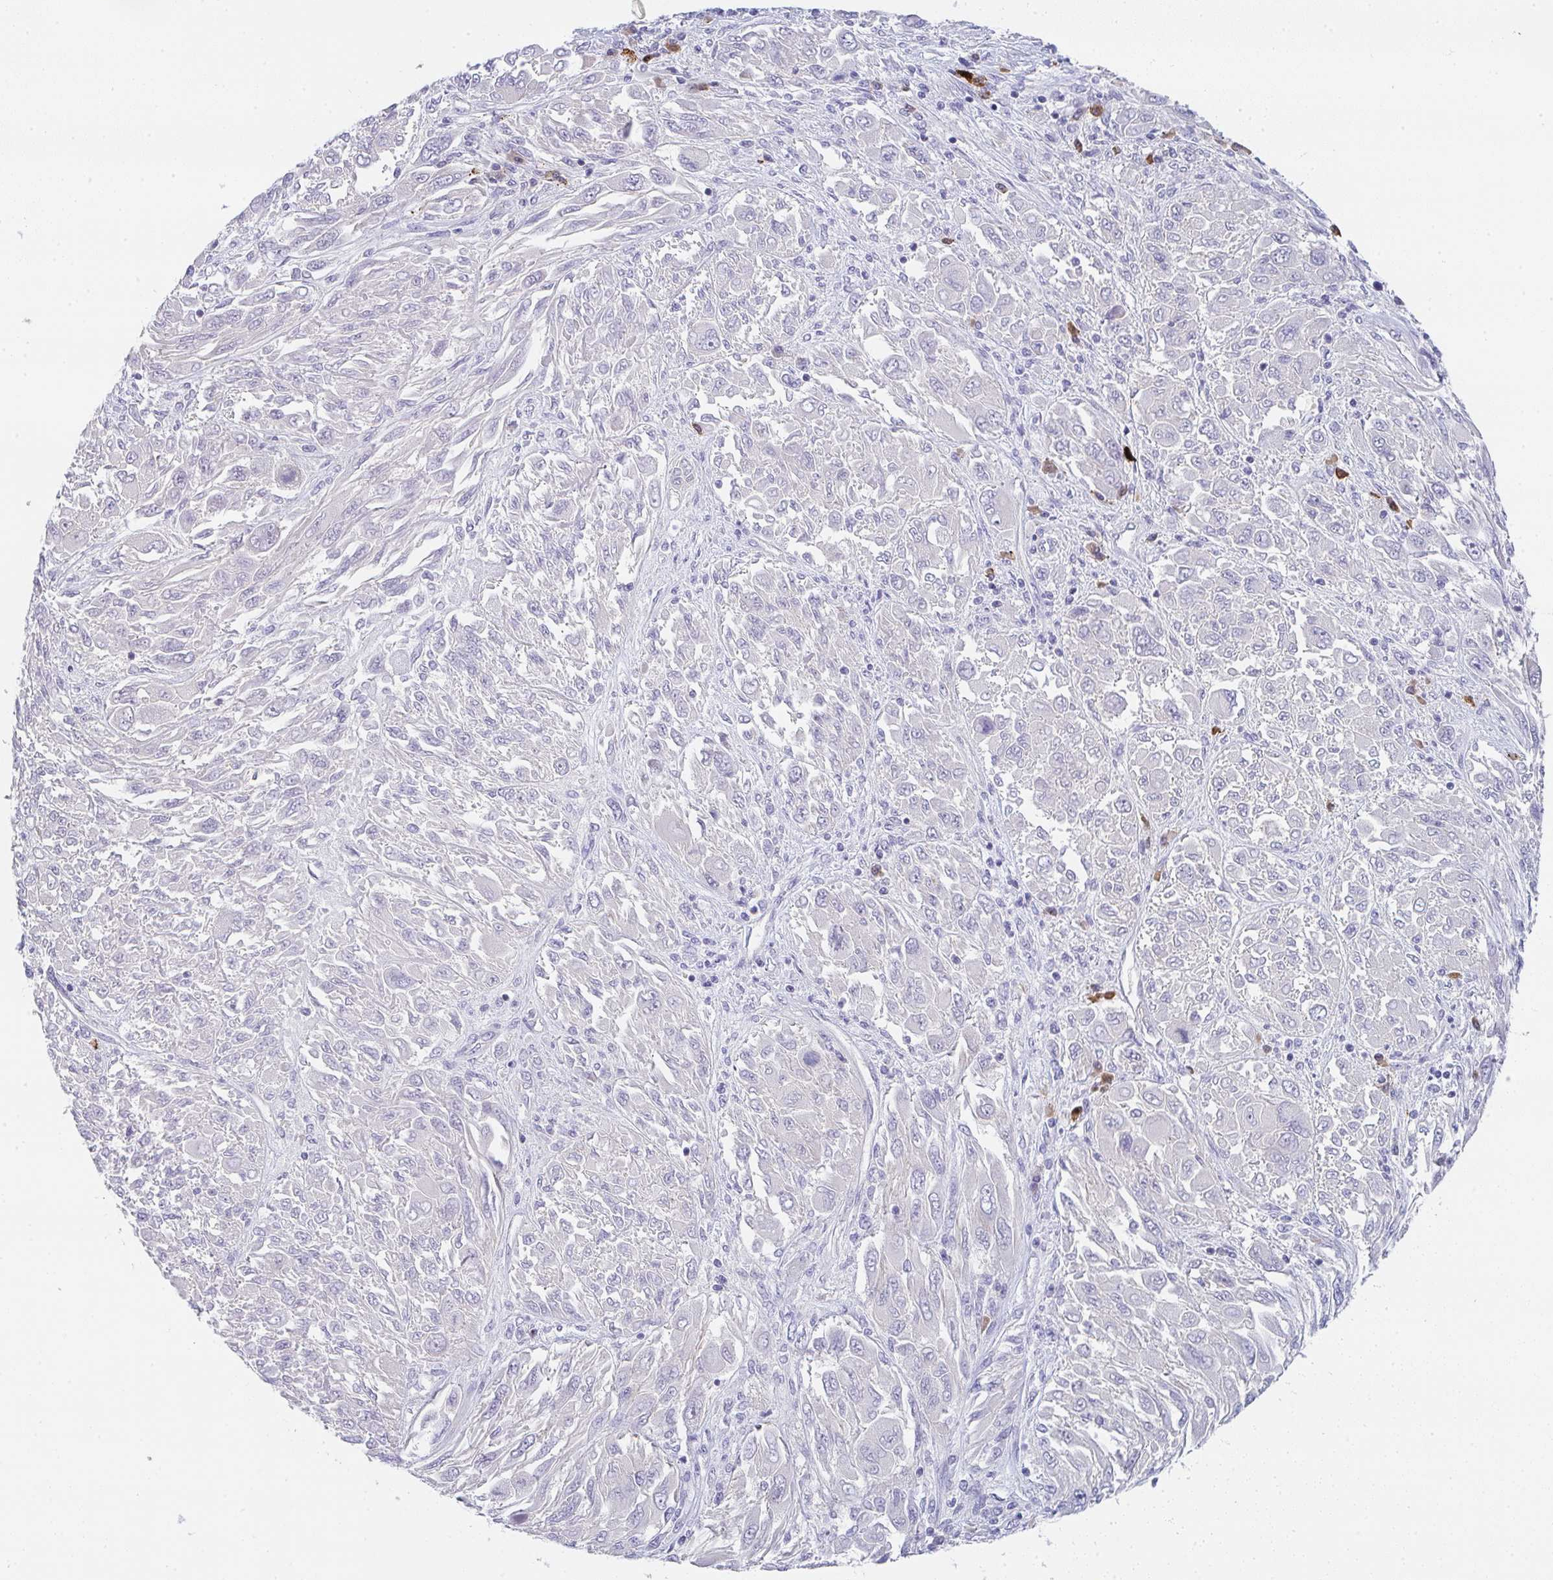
{"staining": {"intensity": "negative", "quantity": "none", "location": "none"}, "tissue": "melanoma", "cell_type": "Tumor cells", "image_type": "cancer", "snomed": [{"axis": "morphology", "description": "Malignant melanoma, NOS"}, {"axis": "topography", "description": "Skin"}], "caption": "Tumor cells are negative for brown protein staining in malignant melanoma. (Stains: DAB (3,3'-diaminobenzidine) IHC with hematoxylin counter stain, Microscopy: brightfield microscopy at high magnification).", "gene": "CACNA1S", "patient": {"sex": "female", "age": 91}}